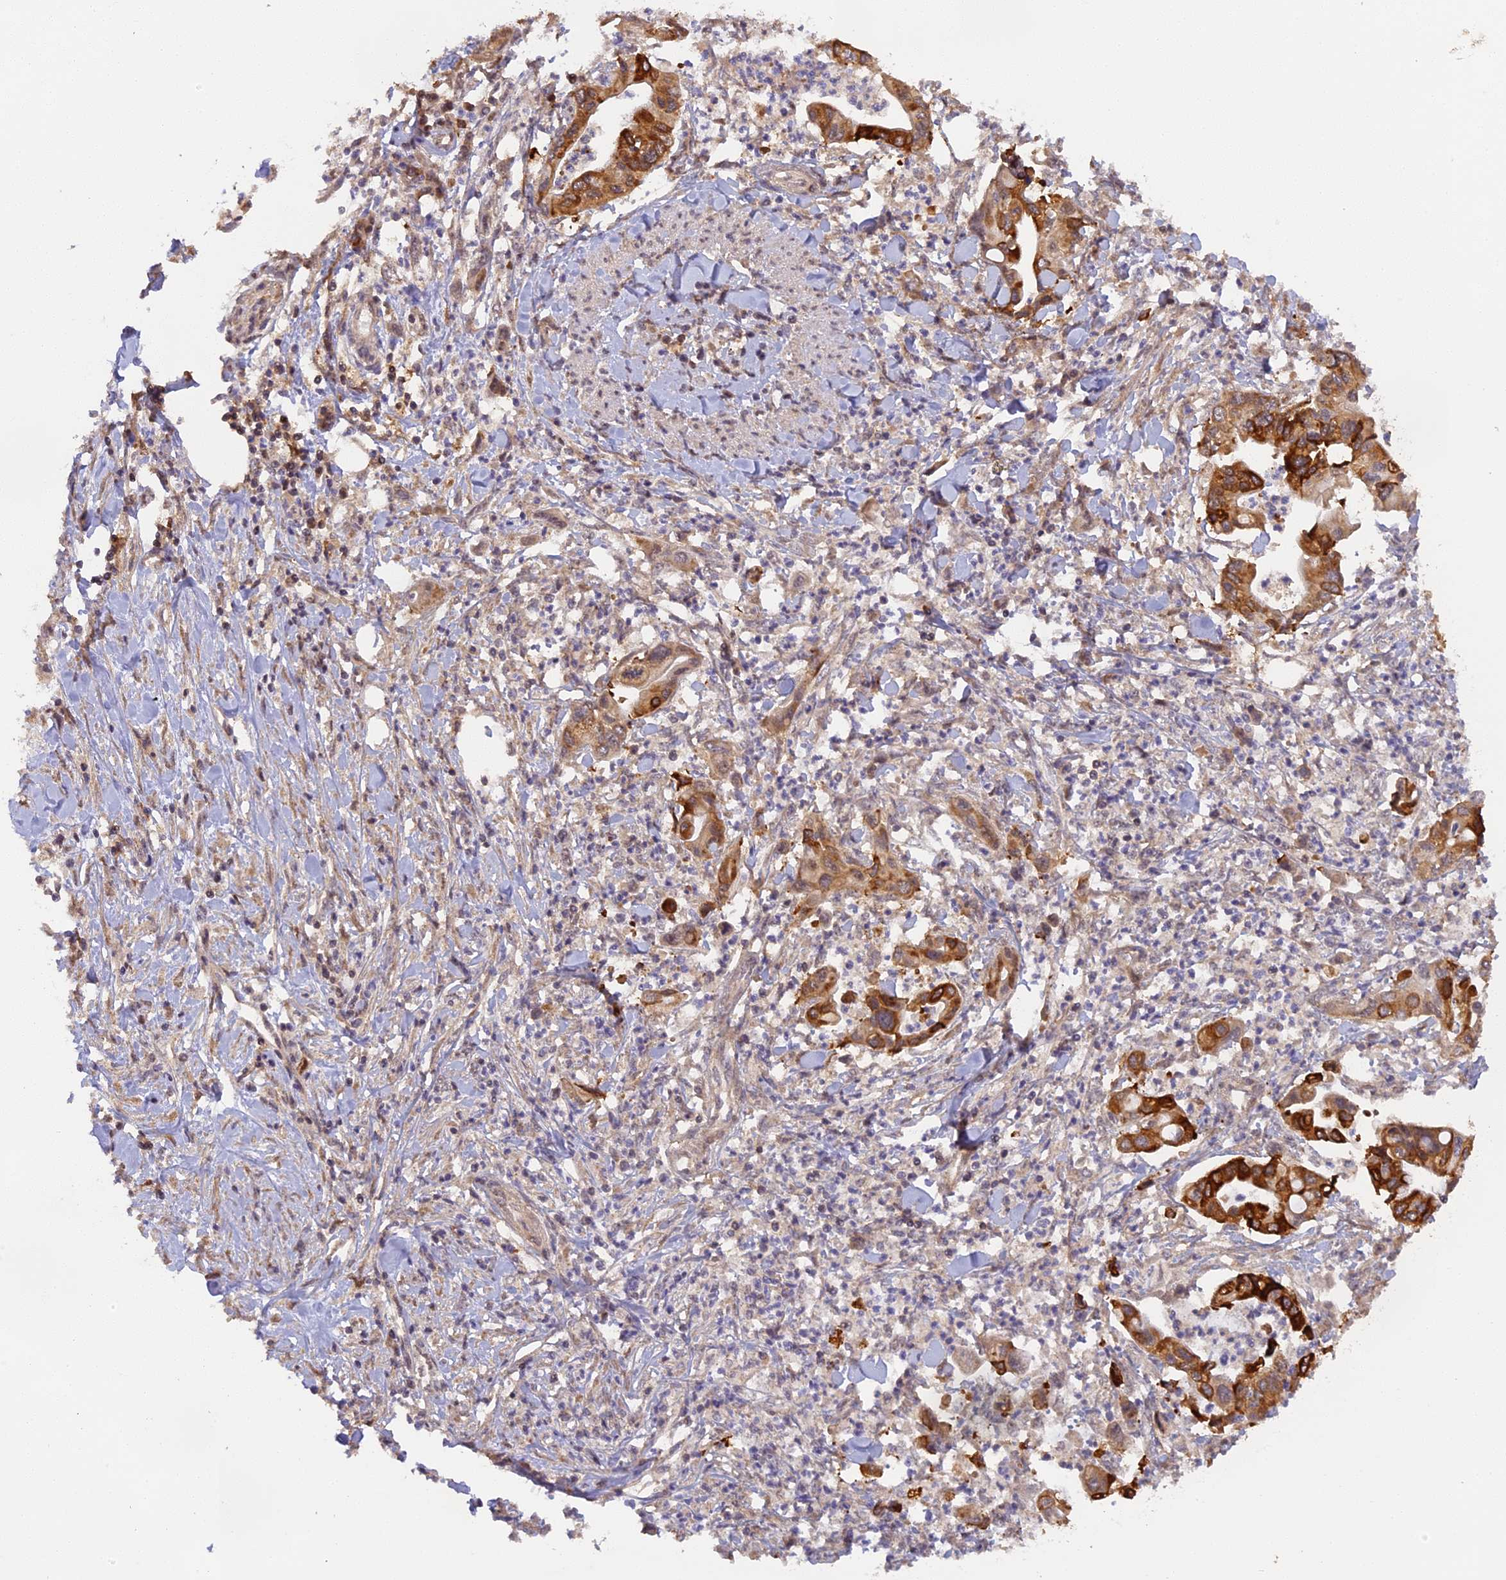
{"staining": {"intensity": "strong", "quantity": "25%-75%", "location": "cytoplasmic/membranous"}, "tissue": "pancreatic cancer", "cell_type": "Tumor cells", "image_type": "cancer", "snomed": [{"axis": "morphology", "description": "Adenocarcinoma, NOS"}, {"axis": "topography", "description": "Pancreas"}], "caption": "Human pancreatic cancer (adenocarcinoma) stained for a protein (brown) shows strong cytoplasmic/membranous positive expression in approximately 25%-75% of tumor cells.", "gene": "MYBL2", "patient": {"sex": "female", "age": 50}}